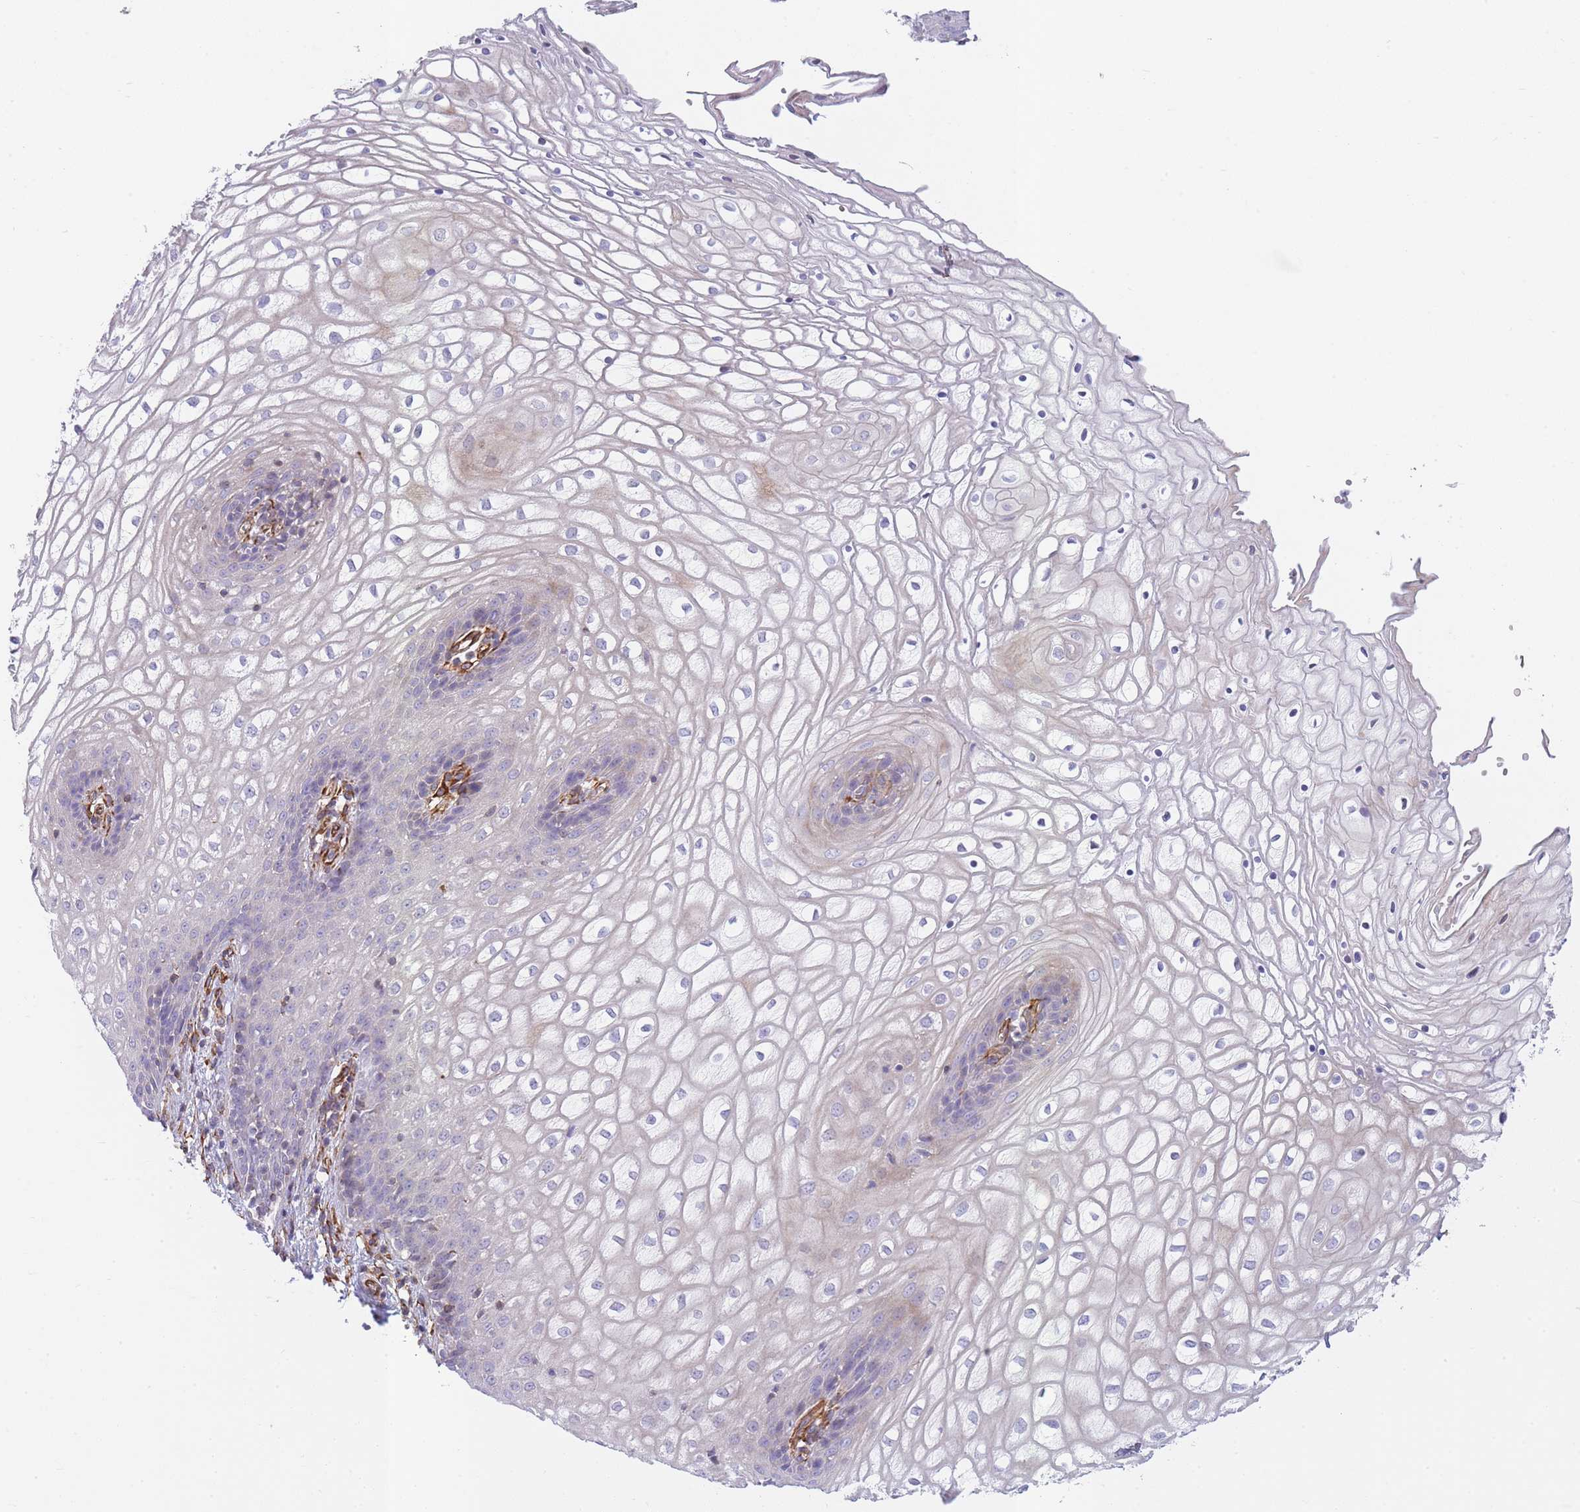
{"staining": {"intensity": "negative", "quantity": "none", "location": "none"}, "tissue": "vagina", "cell_type": "Squamous epithelial cells", "image_type": "normal", "snomed": [{"axis": "morphology", "description": "Normal tissue, NOS"}, {"axis": "topography", "description": "Vagina"}], "caption": "A photomicrograph of vagina stained for a protein exhibits no brown staining in squamous epithelial cells.", "gene": "ECPAS", "patient": {"sex": "female", "age": 34}}